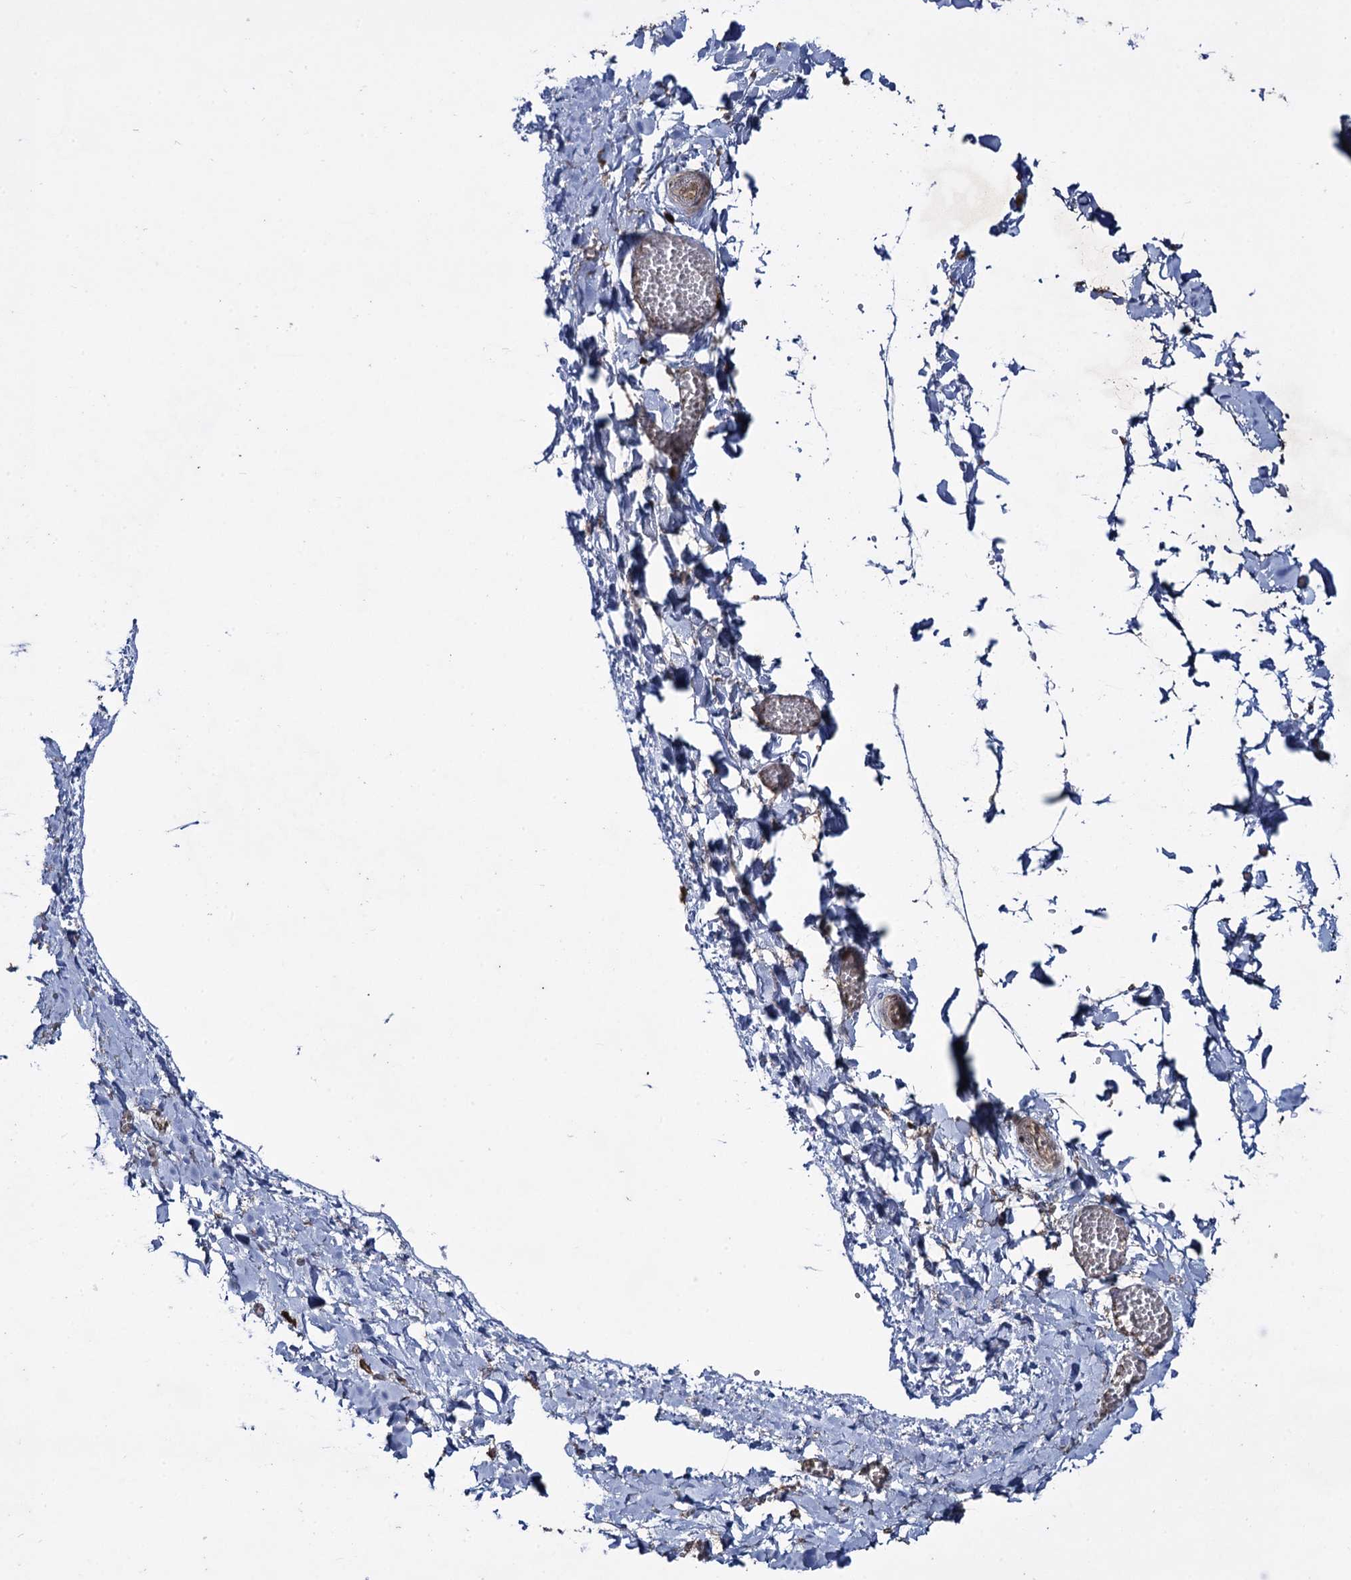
{"staining": {"intensity": "strong", "quantity": ">75%", "location": "nuclear"}, "tissue": "adipose tissue", "cell_type": "Adipocytes", "image_type": "normal", "snomed": [{"axis": "morphology", "description": "Normal tissue, NOS"}, {"axis": "topography", "description": "Gallbladder"}, {"axis": "topography", "description": "Peripheral nerve tissue"}], "caption": "Immunohistochemical staining of benign human adipose tissue exhibits strong nuclear protein positivity in approximately >75% of adipocytes.", "gene": "ZNF169", "patient": {"sex": "male", "age": 38}}